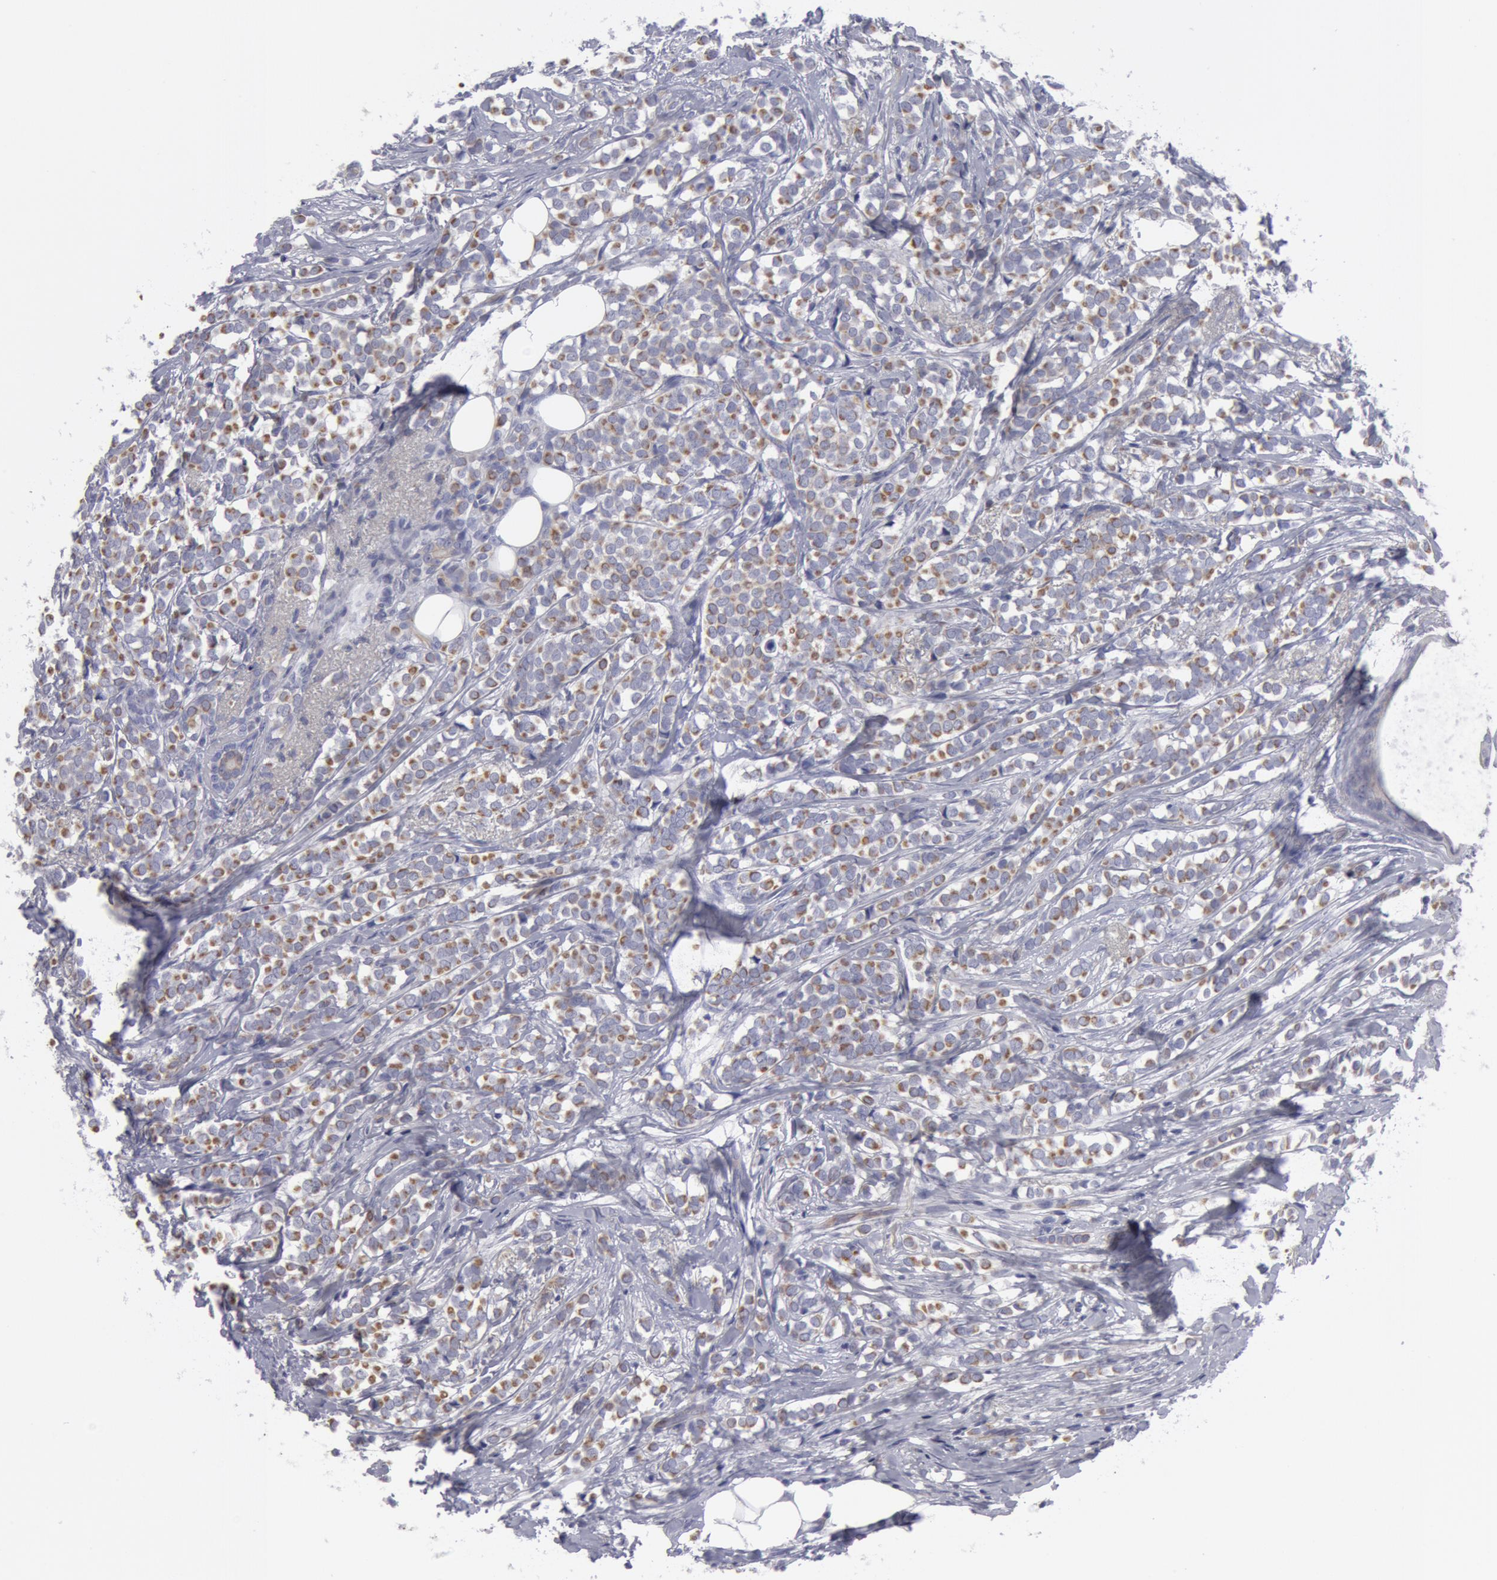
{"staining": {"intensity": "negative", "quantity": "none", "location": "none"}, "tissue": "breast cancer", "cell_type": "Tumor cells", "image_type": "cancer", "snomed": [{"axis": "morphology", "description": "Lobular carcinoma"}, {"axis": "topography", "description": "Breast"}], "caption": "Breast lobular carcinoma was stained to show a protein in brown. There is no significant staining in tumor cells. (DAB IHC visualized using brightfield microscopy, high magnification).", "gene": "SMC1B", "patient": {"sex": "female", "age": 56}}